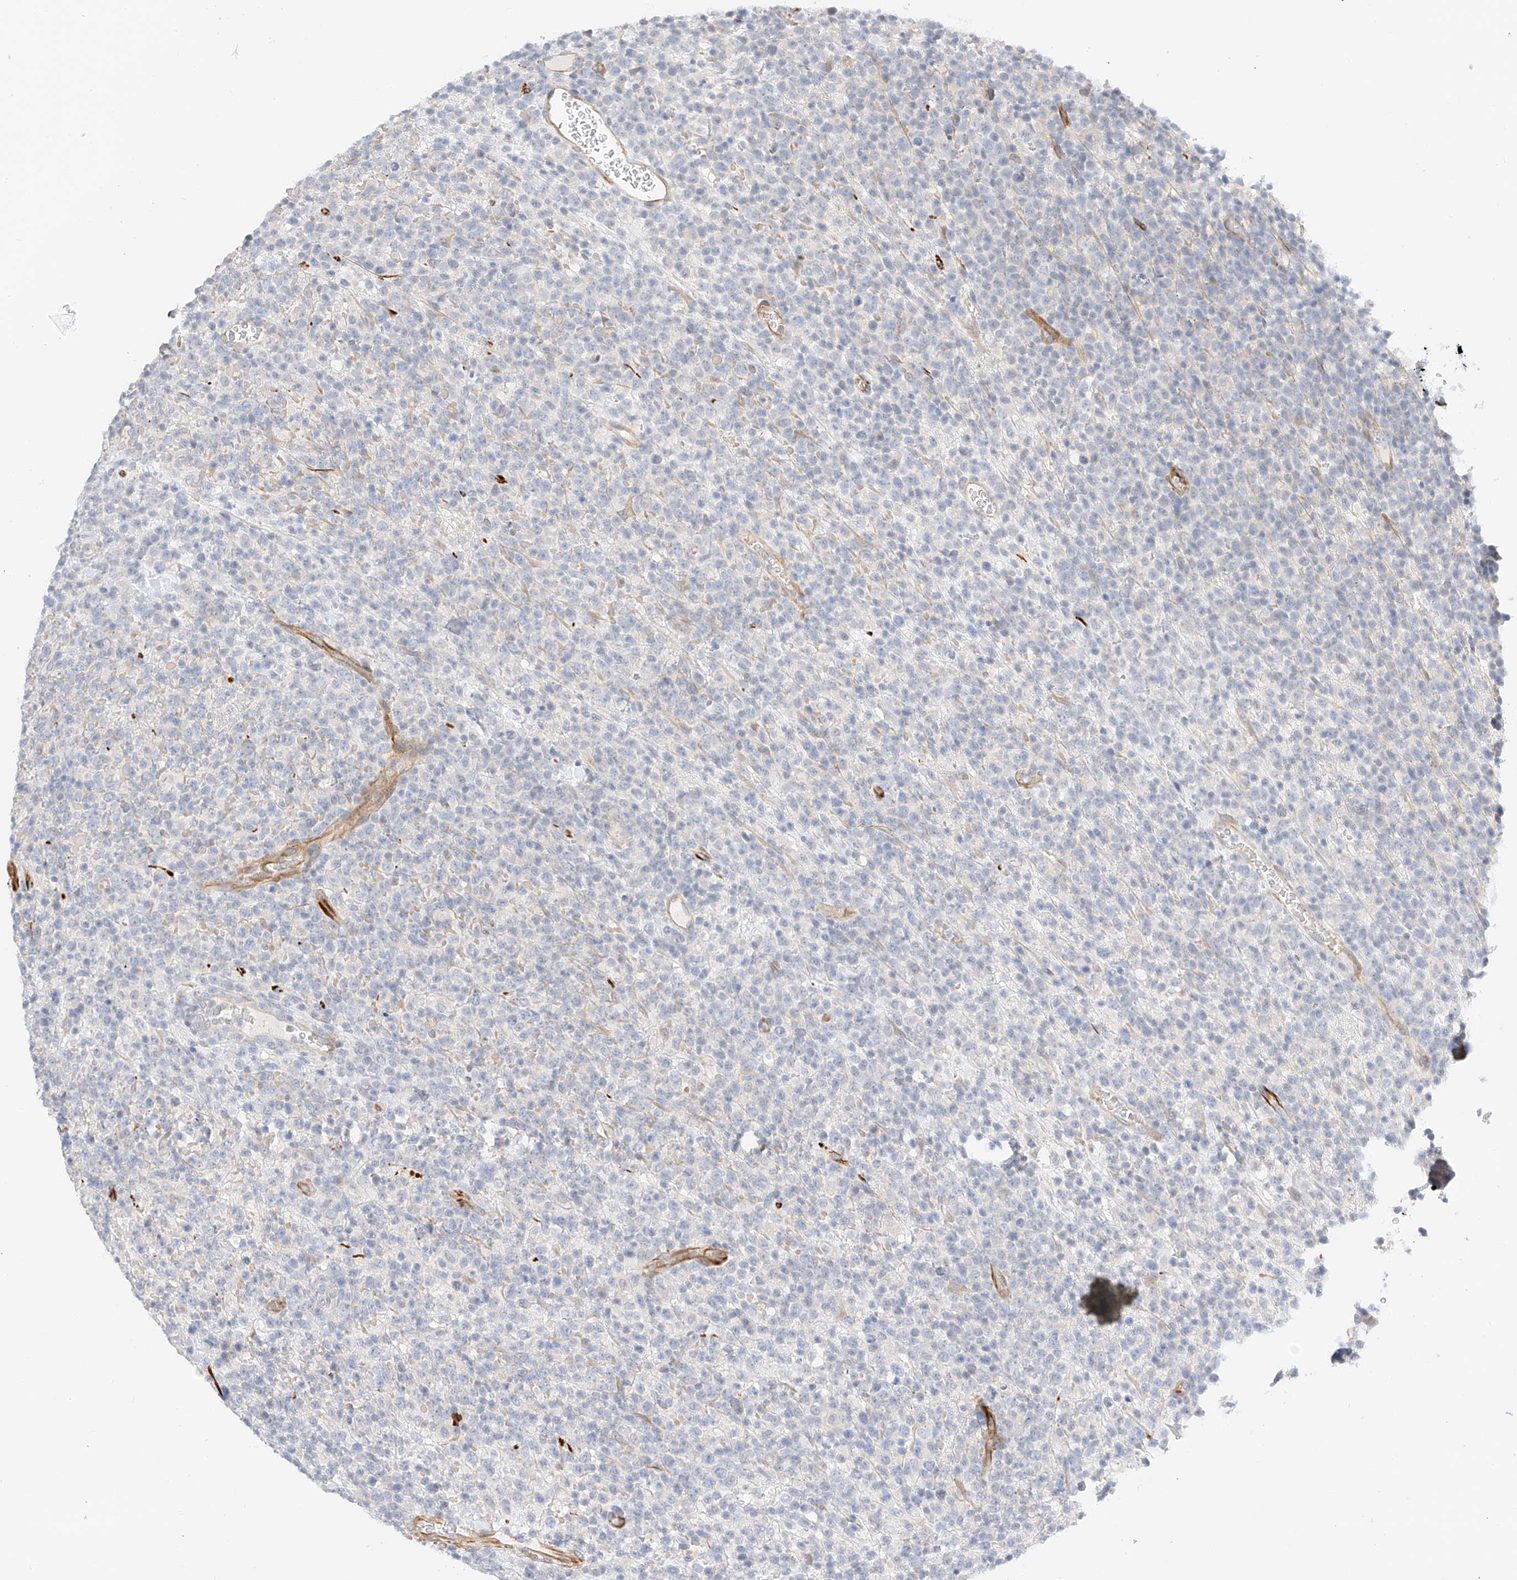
{"staining": {"intensity": "negative", "quantity": "none", "location": "none"}, "tissue": "lymphoma", "cell_type": "Tumor cells", "image_type": "cancer", "snomed": [{"axis": "morphology", "description": "Malignant lymphoma, non-Hodgkin's type, High grade"}, {"axis": "topography", "description": "Colon"}], "caption": "The histopathology image demonstrates no significant staining in tumor cells of malignant lymphoma, non-Hodgkin's type (high-grade).", "gene": "CDCP2", "patient": {"sex": "female", "age": 53}}